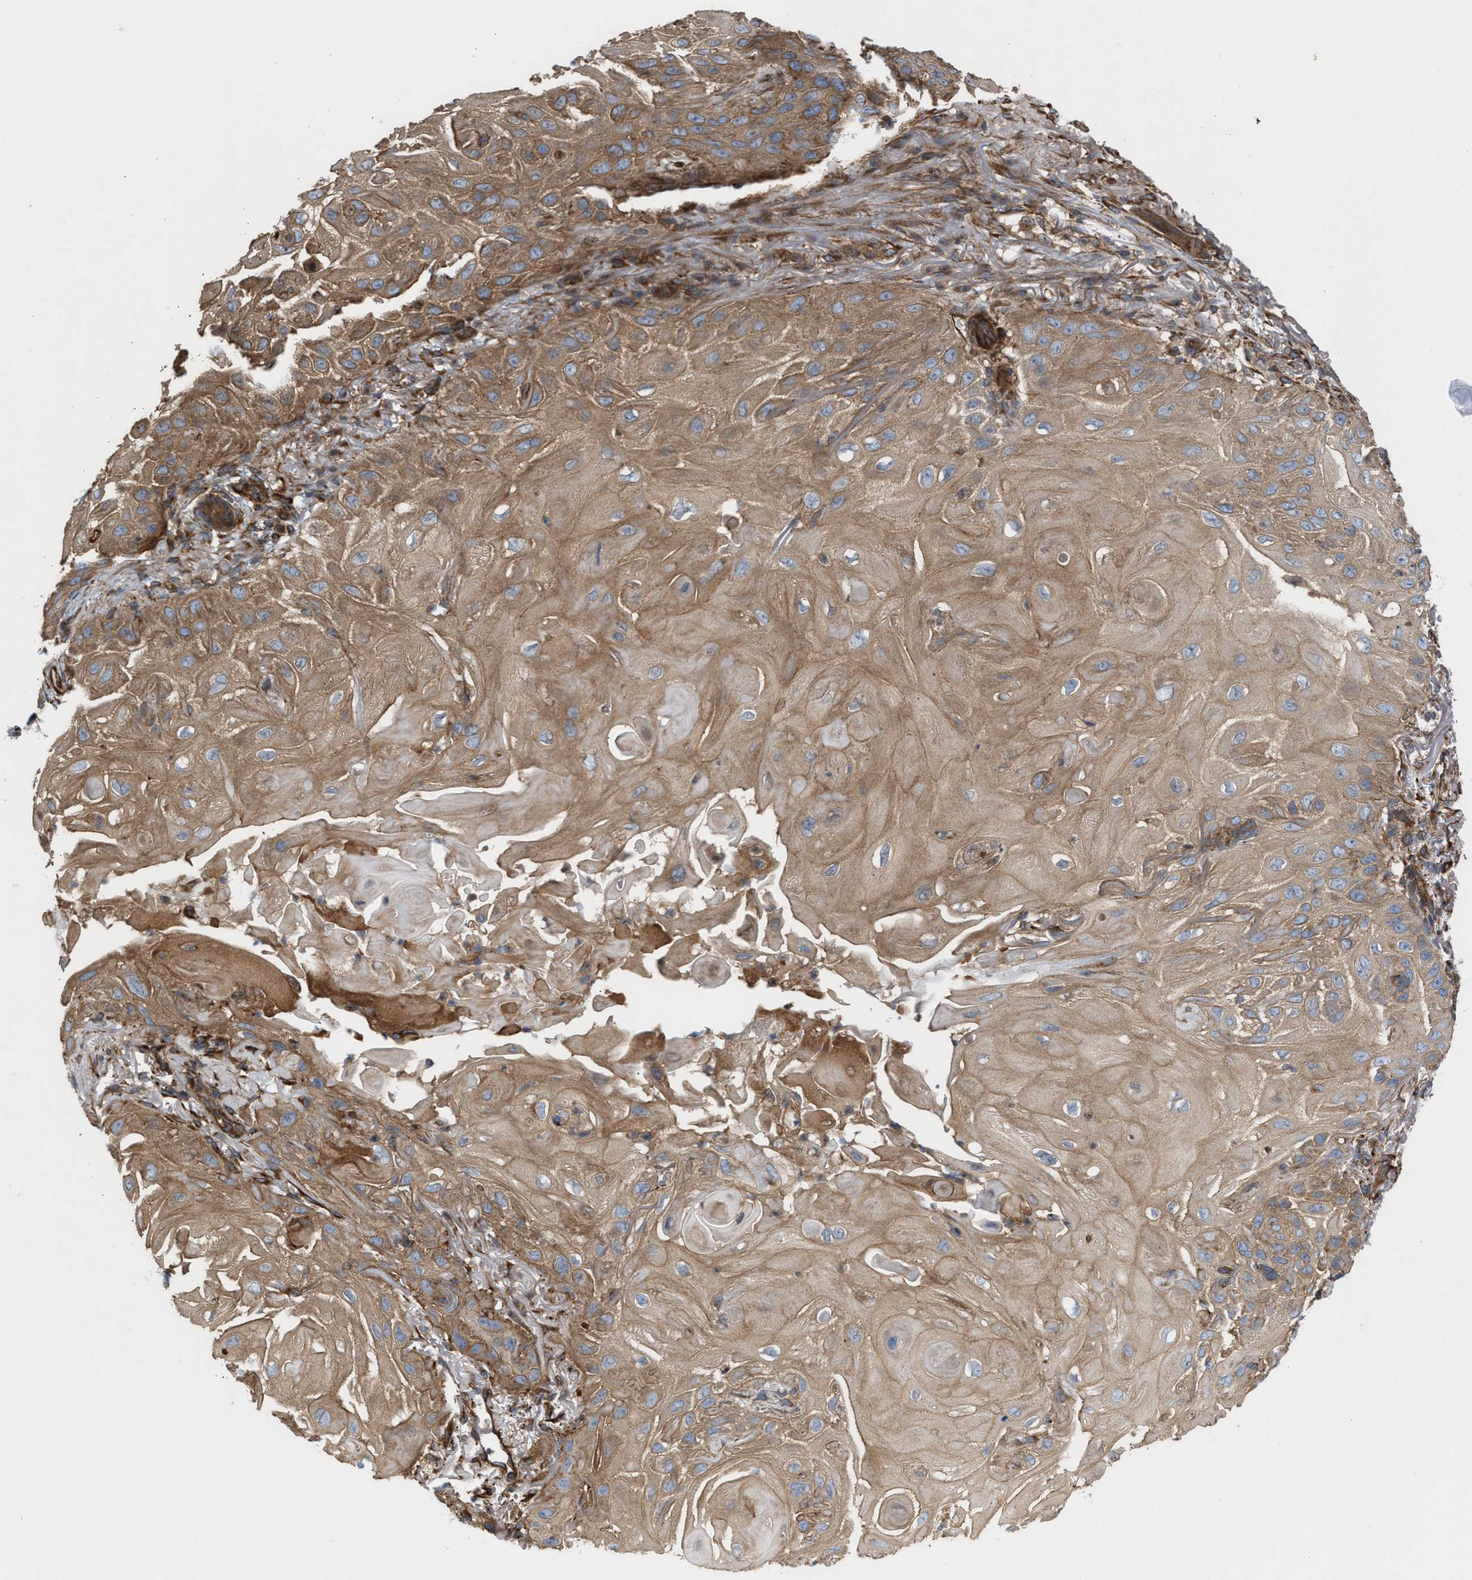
{"staining": {"intensity": "moderate", "quantity": ">75%", "location": "cytoplasmic/membranous"}, "tissue": "skin cancer", "cell_type": "Tumor cells", "image_type": "cancer", "snomed": [{"axis": "morphology", "description": "Squamous cell carcinoma, NOS"}, {"axis": "topography", "description": "Skin"}], "caption": "IHC image of neoplastic tissue: skin cancer (squamous cell carcinoma) stained using IHC shows medium levels of moderate protein expression localized specifically in the cytoplasmic/membranous of tumor cells, appearing as a cytoplasmic/membranous brown color.", "gene": "EPS15L1", "patient": {"sex": "female", "age": 77}}